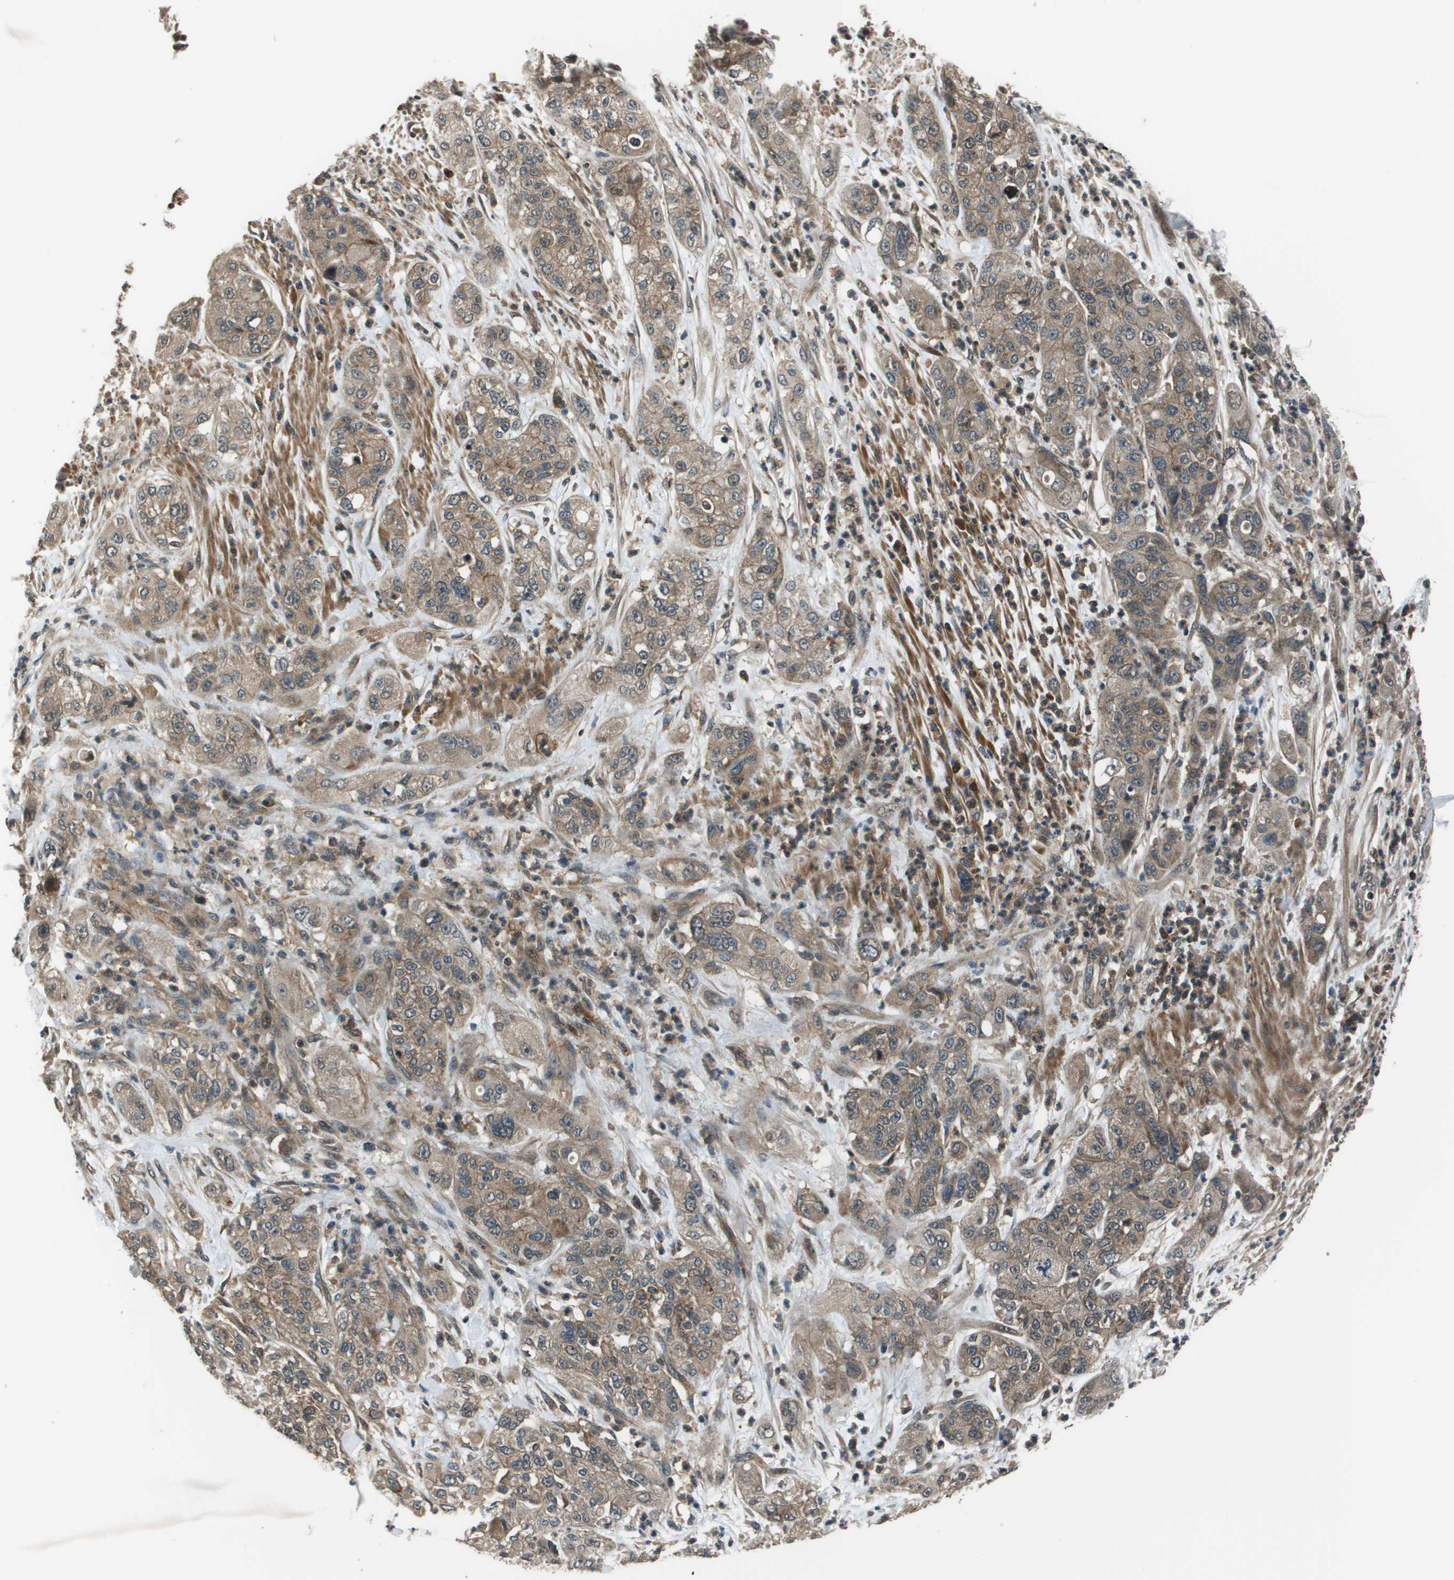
{"staining": {"intensity": "weak", "quantity": ">75%", "location": "cytoplasmic/membranous"}, "tissue": "pancreatic cancer", "cell_type": "Tumor cells", "image_type": "cancer", "snomed": [{"axis": "morphology", "description": "Adenocarcinoma, NOS"}, {"axis": "topography", "description": "Pancreas"}], "caption": "Pancreatic cancer stained with immunohistochemistry demonstrates weak cytoplasmic/membranous positivity in about >75% of tumor cells.", "gene": "ARHGEF11", "patient": {"sex": "female", "age": 78}}